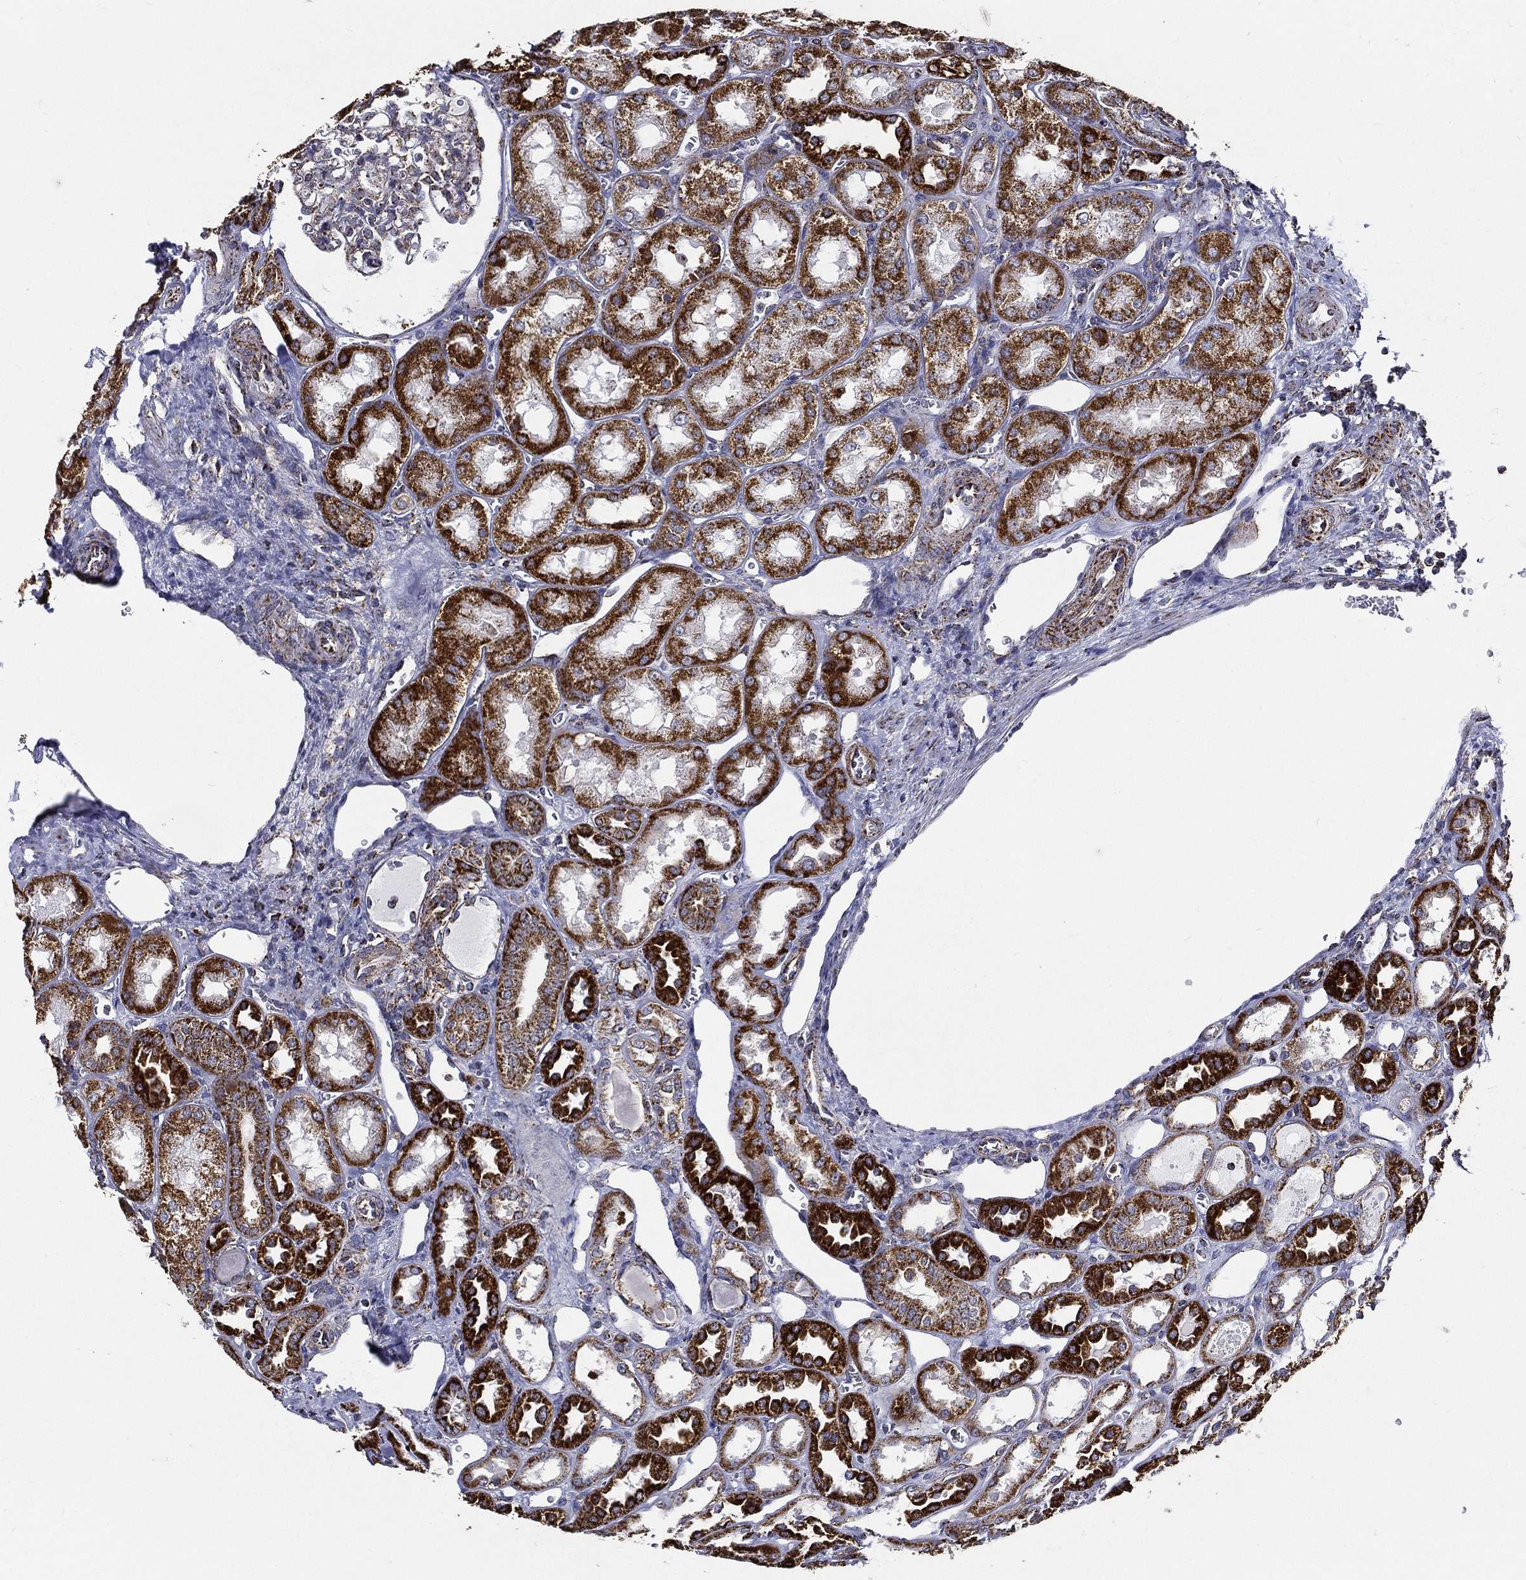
{"staining": {"intensity": "moderate", "quantity": "<25%", "location": "cytoplasmic/membranous"}, "tissue": "kidney", "cell_type": "Cells in glomeruli", "image_type": "normal", "snomed": [{"axis": "morphology", "description": "Normal tissue, NOS"}, {"axis": "topography", "description": "Kidney"}], "caption": "Immunohistochemistry (DAB) staining of normal kidney exhibits moderate cytoplasmic/membranous protein positivity in about <25% of cells in glomeruli. Using DAB (3,3'-diaminobenzidine) (brown) and hematoxylin (blue) stains, captured at high magnification using brightfield microscopy.", "gene": "NDUFAB1", "patient": {"sex": "male", "age": 73}}